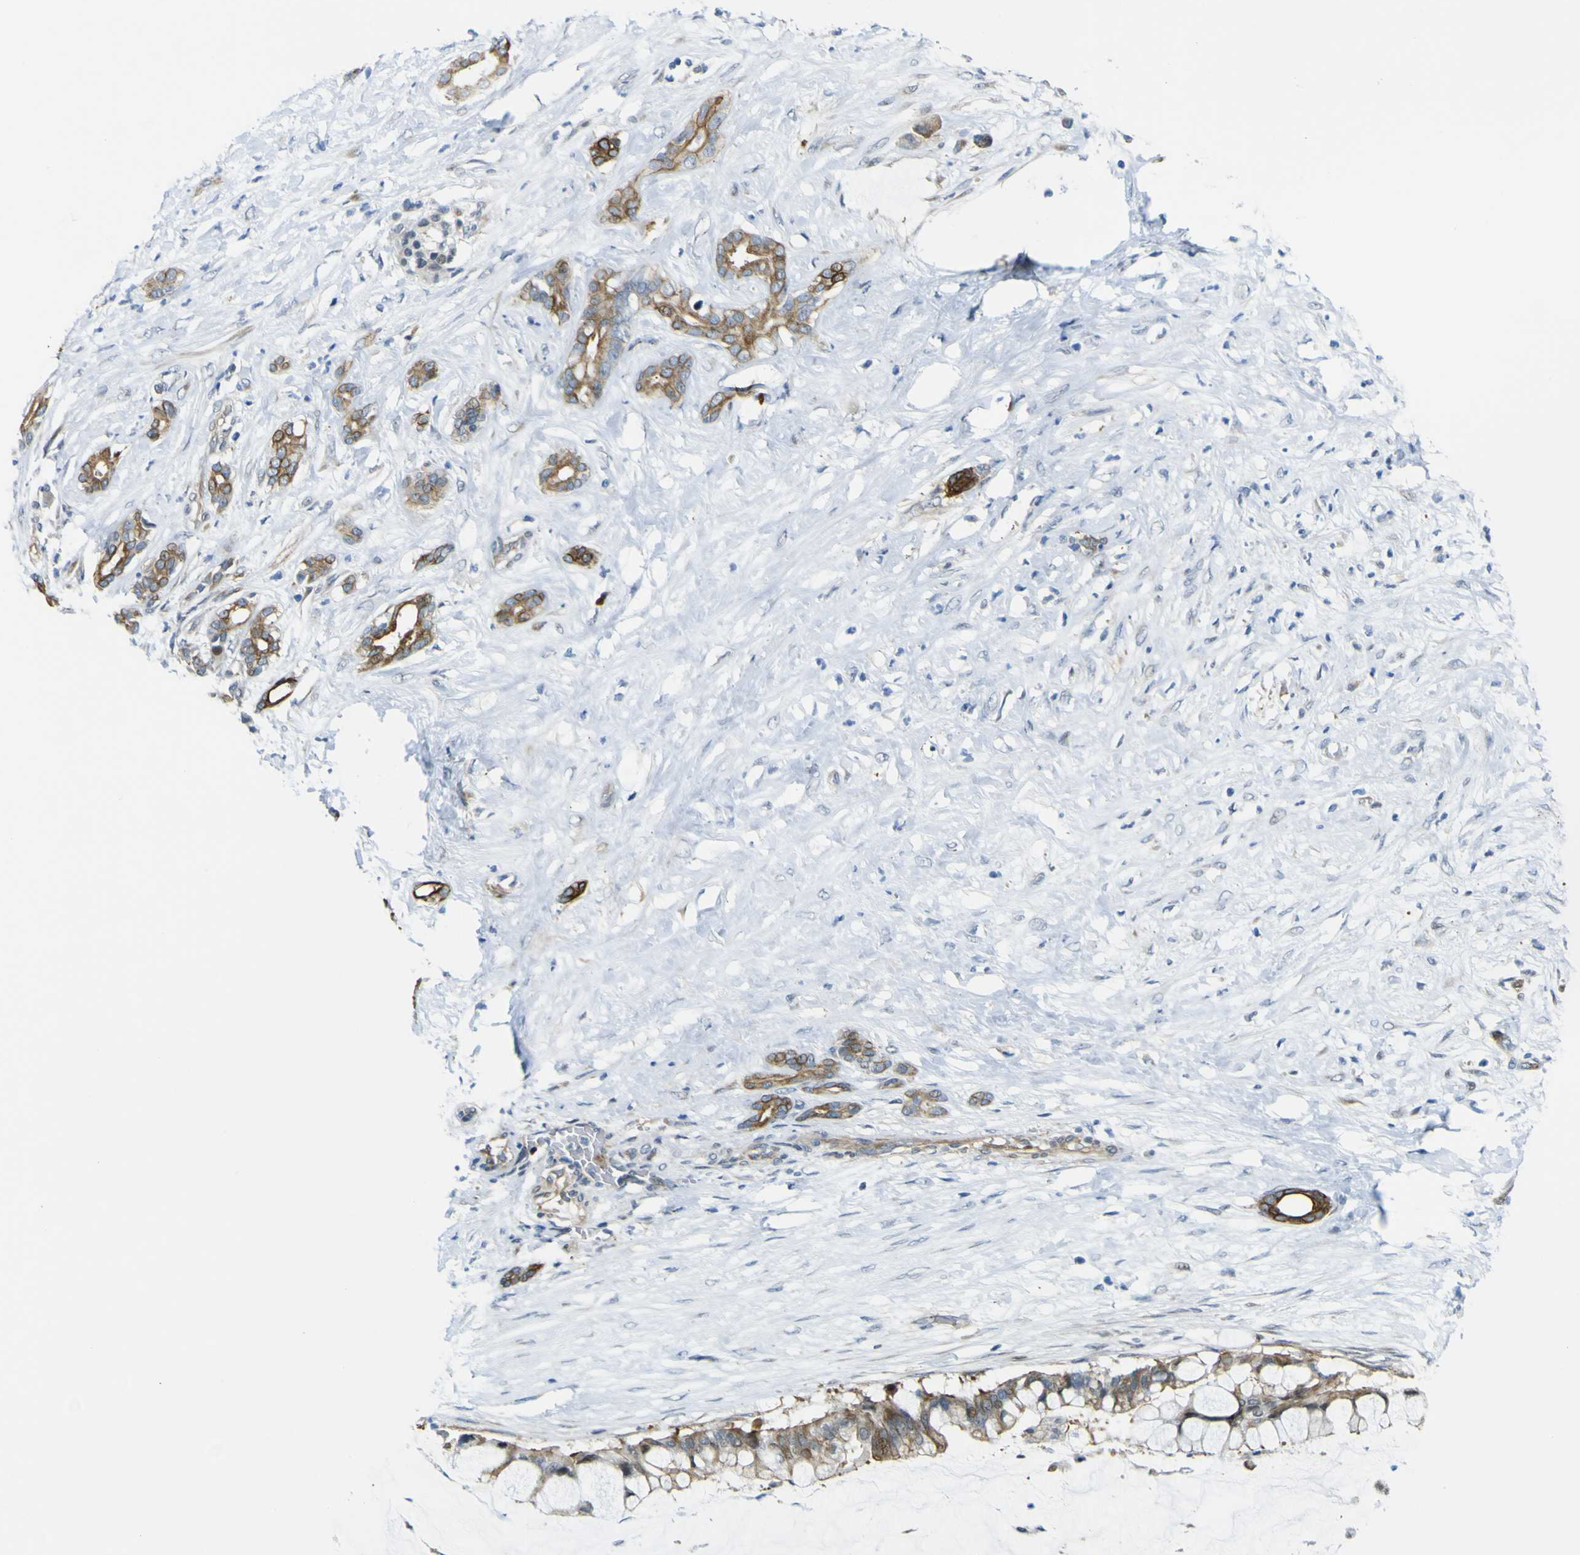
{"staining": {"intensity": "moderate", "quantity": ">75%", "location": "cytoplasmic/membranous"}, "tissue": "pancreatic cancer", "cell_type": "Tumor cells", "image_type": "cancer", "snomed": [{"axis": "morphology", "description": "Adenocarcinoma, NOS"}, {"axis": "topography", "description": "Pancreas"}], "caption": "Immunohistochemical staining of pancreatic adenocarcinoma shows medium levels of moderate cytoplasmic/membranous protein staining in approximately >75% of tumor cells. (brown staining indicates protein expression, while blue staining denotes nuclei).", "gene": "KDM7A", "patient": {"sex": "male", "age": 41}}